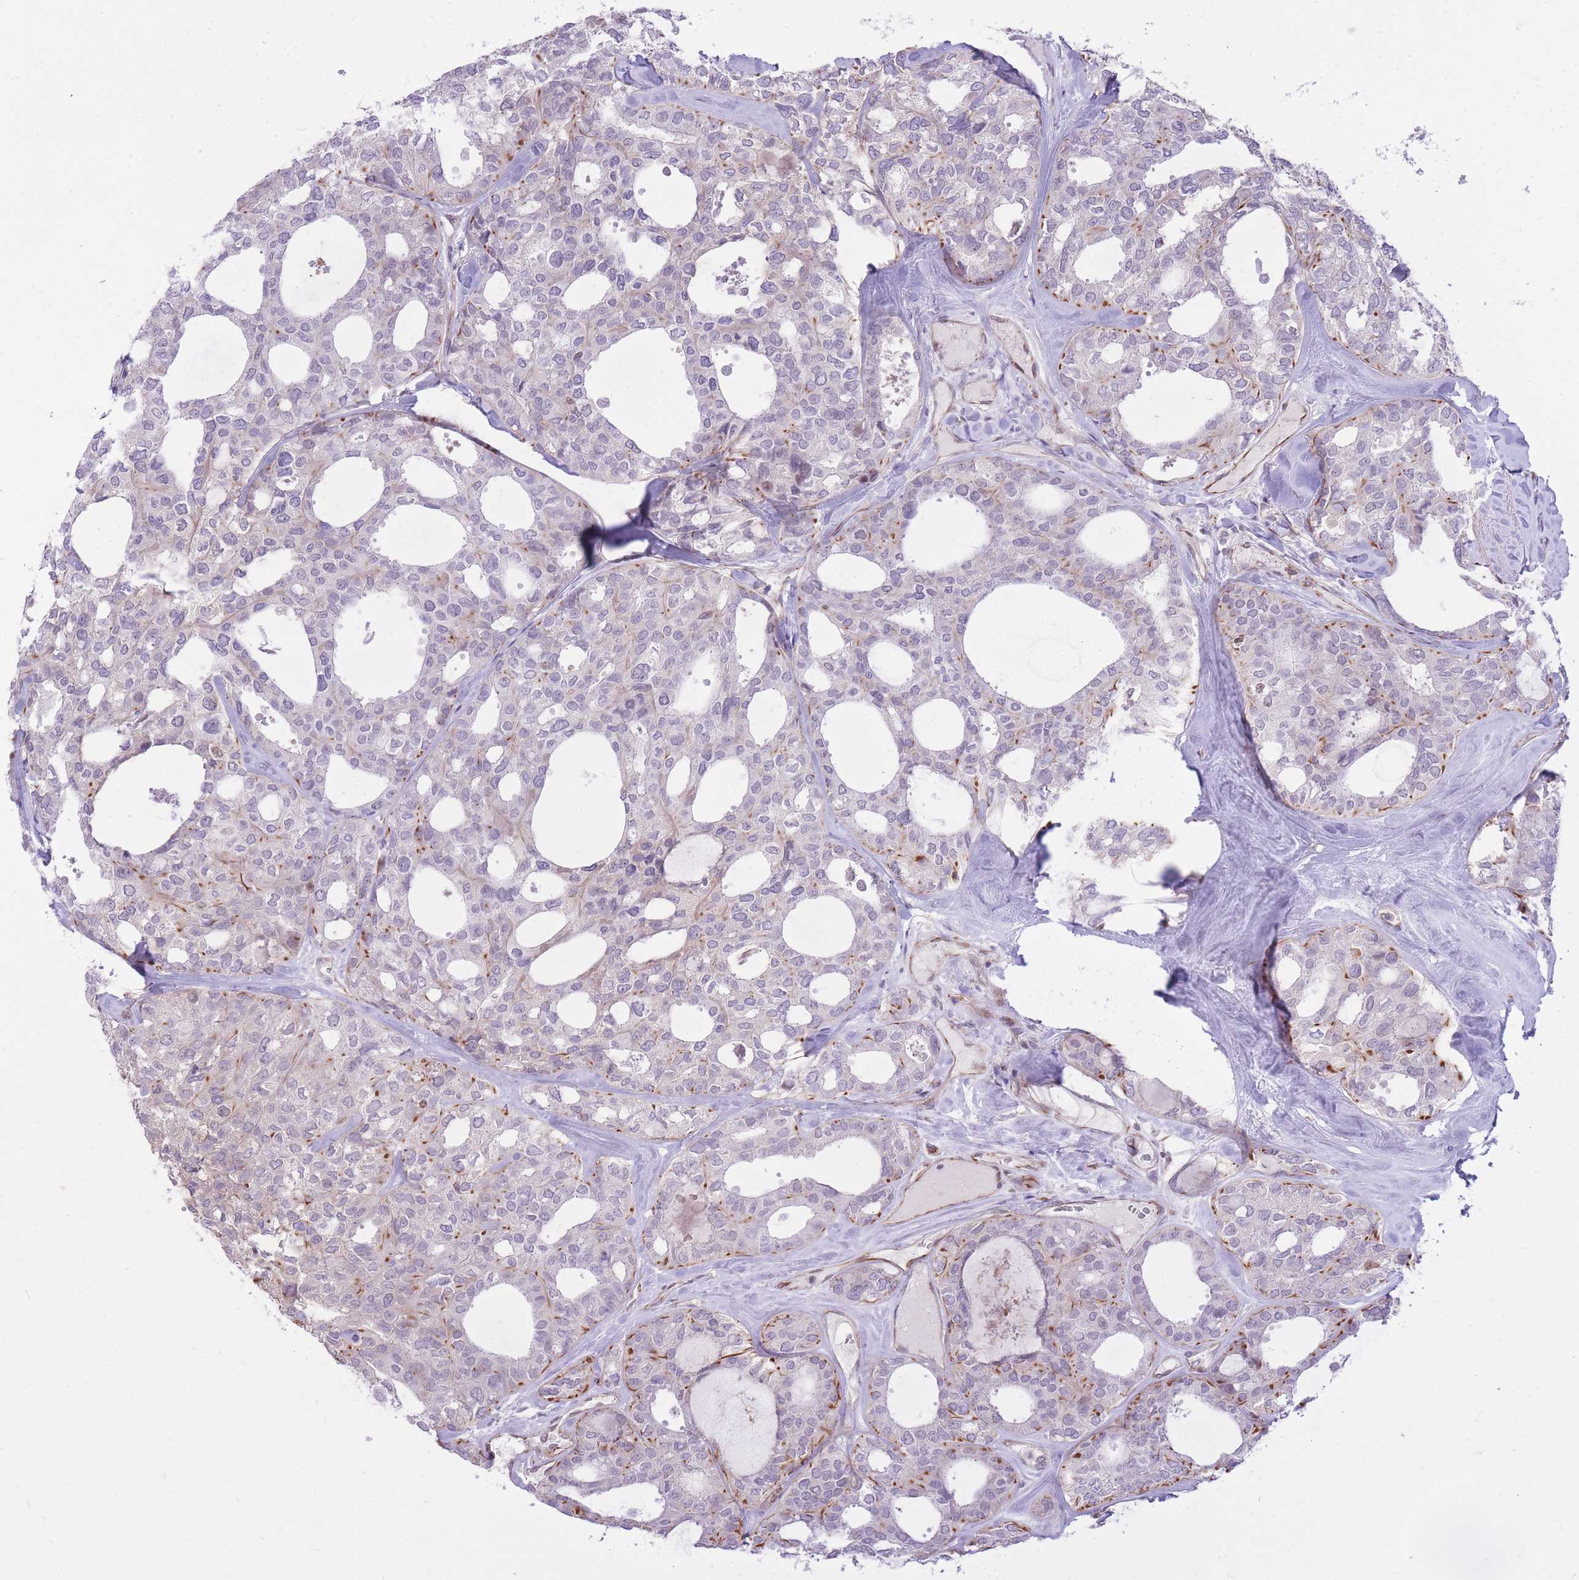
{"staining": {"intensity": "moderate", "quantity": "<25%", "location": "cytoplasmic/membranous"}, "tissue": "thyroid cancer", "cell_type": "Tumor cells", "image_type": "cancer", "snomed": [{"axis": "morphology", "description": "Follicular adenoma carcinoma, NOS"}, {"axis": "topography", "description": "Thyroid gland"}], "caption": "Immunohistochemical staining of human follicular adenoma carcinoma (thyroid) displays low levels of moderate cytoplasmic/membranous staining in about <25% of tumor cells.", "gene": "ELL", "patient": {"sex": "male", "age": 75}}